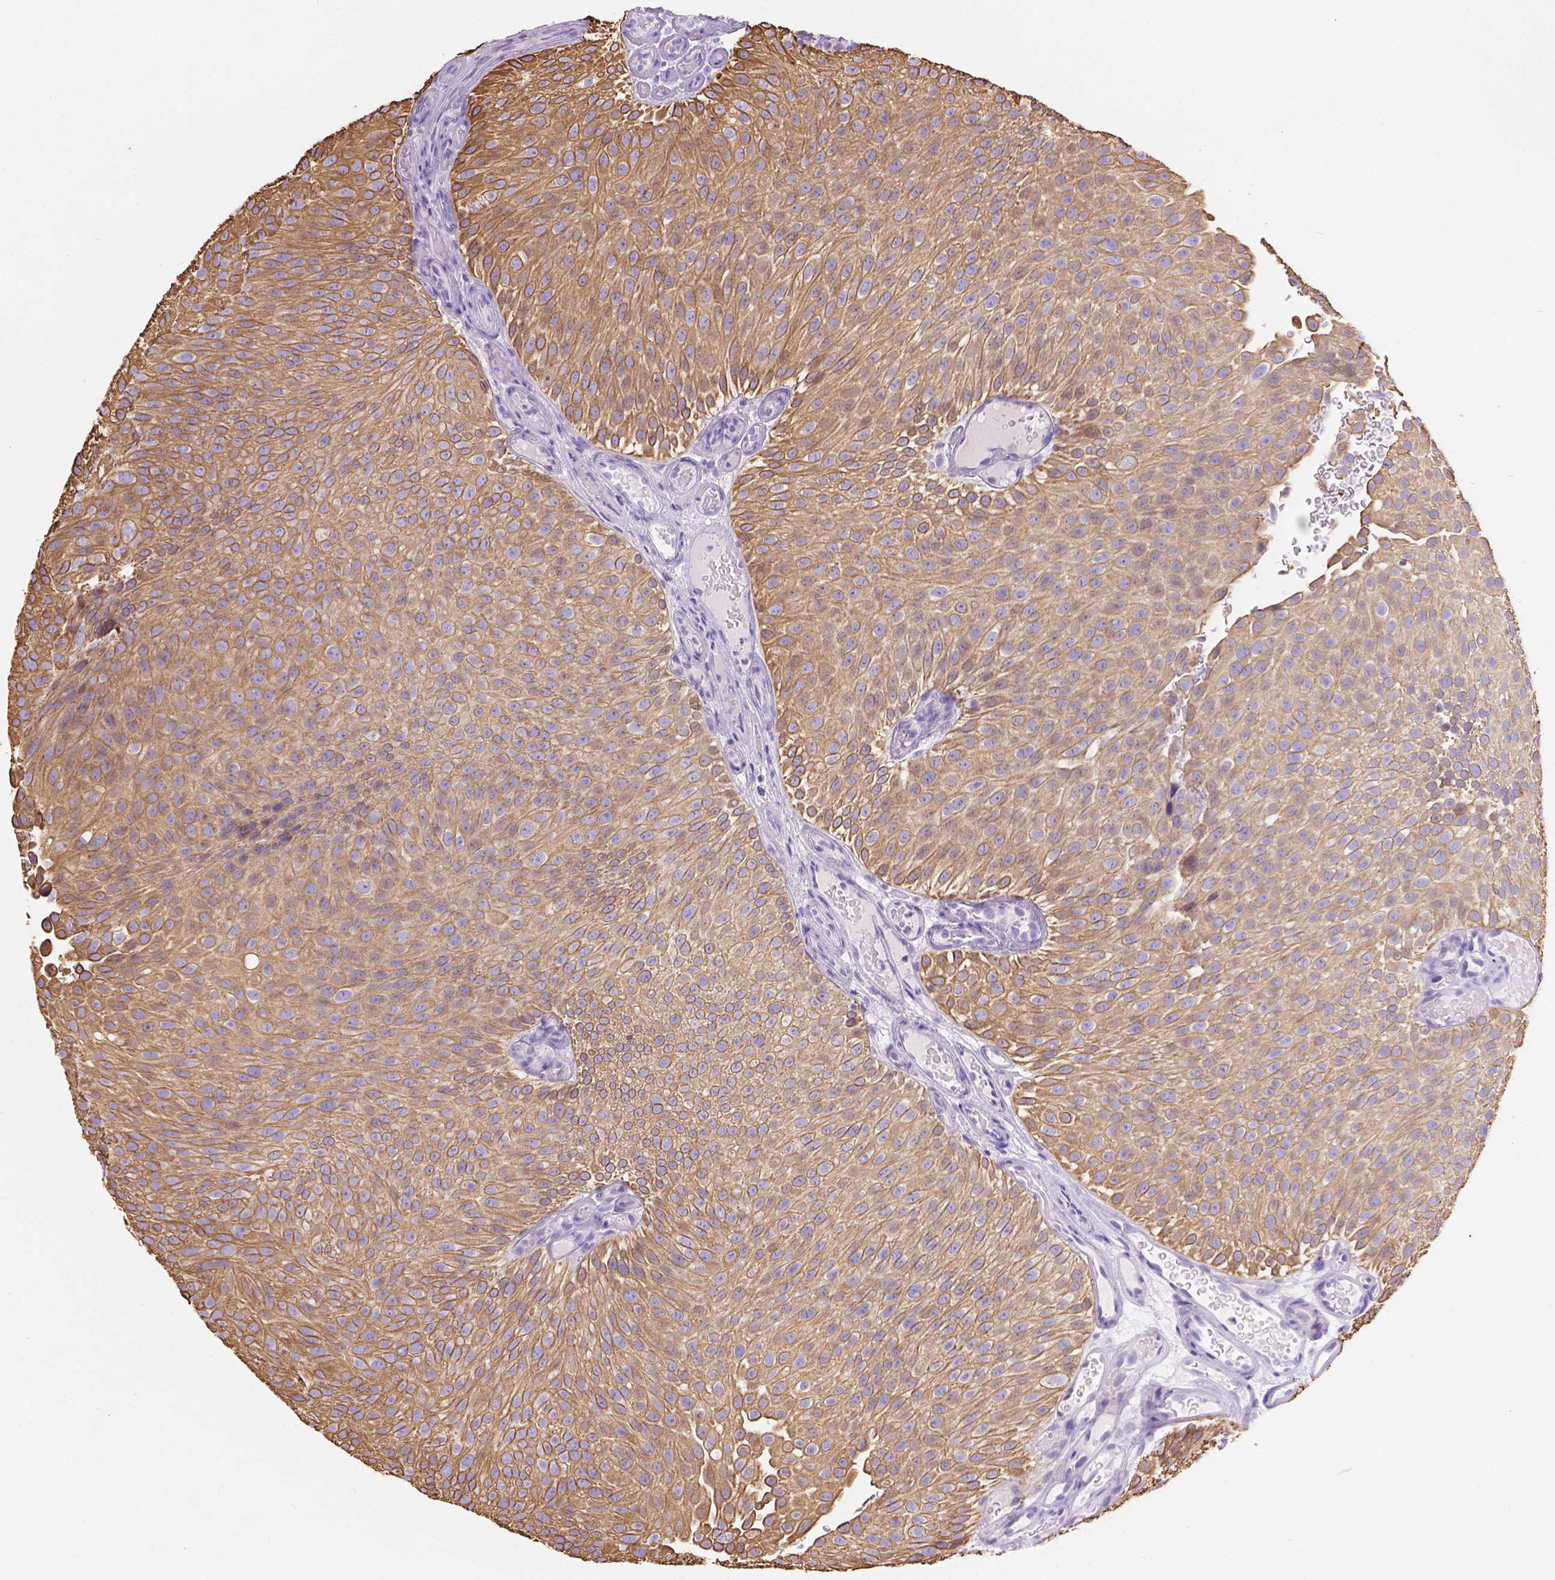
{"staining": {"intensity": "moderate", "quantity": ">75%", "location": "cytoplasmic/membranous"}, "tissue": "urothelial cancer", "cell_type": "Tumor cells", "image_type": "cancer", "snomed": [{"axis": "morphology", "description": "Urothelial carcinoma, Low grade"}, {"axis": "topography", "description": "Urinary bladder"}], "caption": "A histopathology image of urothelial cancer stained for a protein demonstrates moderate cytoplasmic/membranous brown staining in tumor cells.", "gene": "DMWD", "patient": {"sex": "male", "age": 78}}